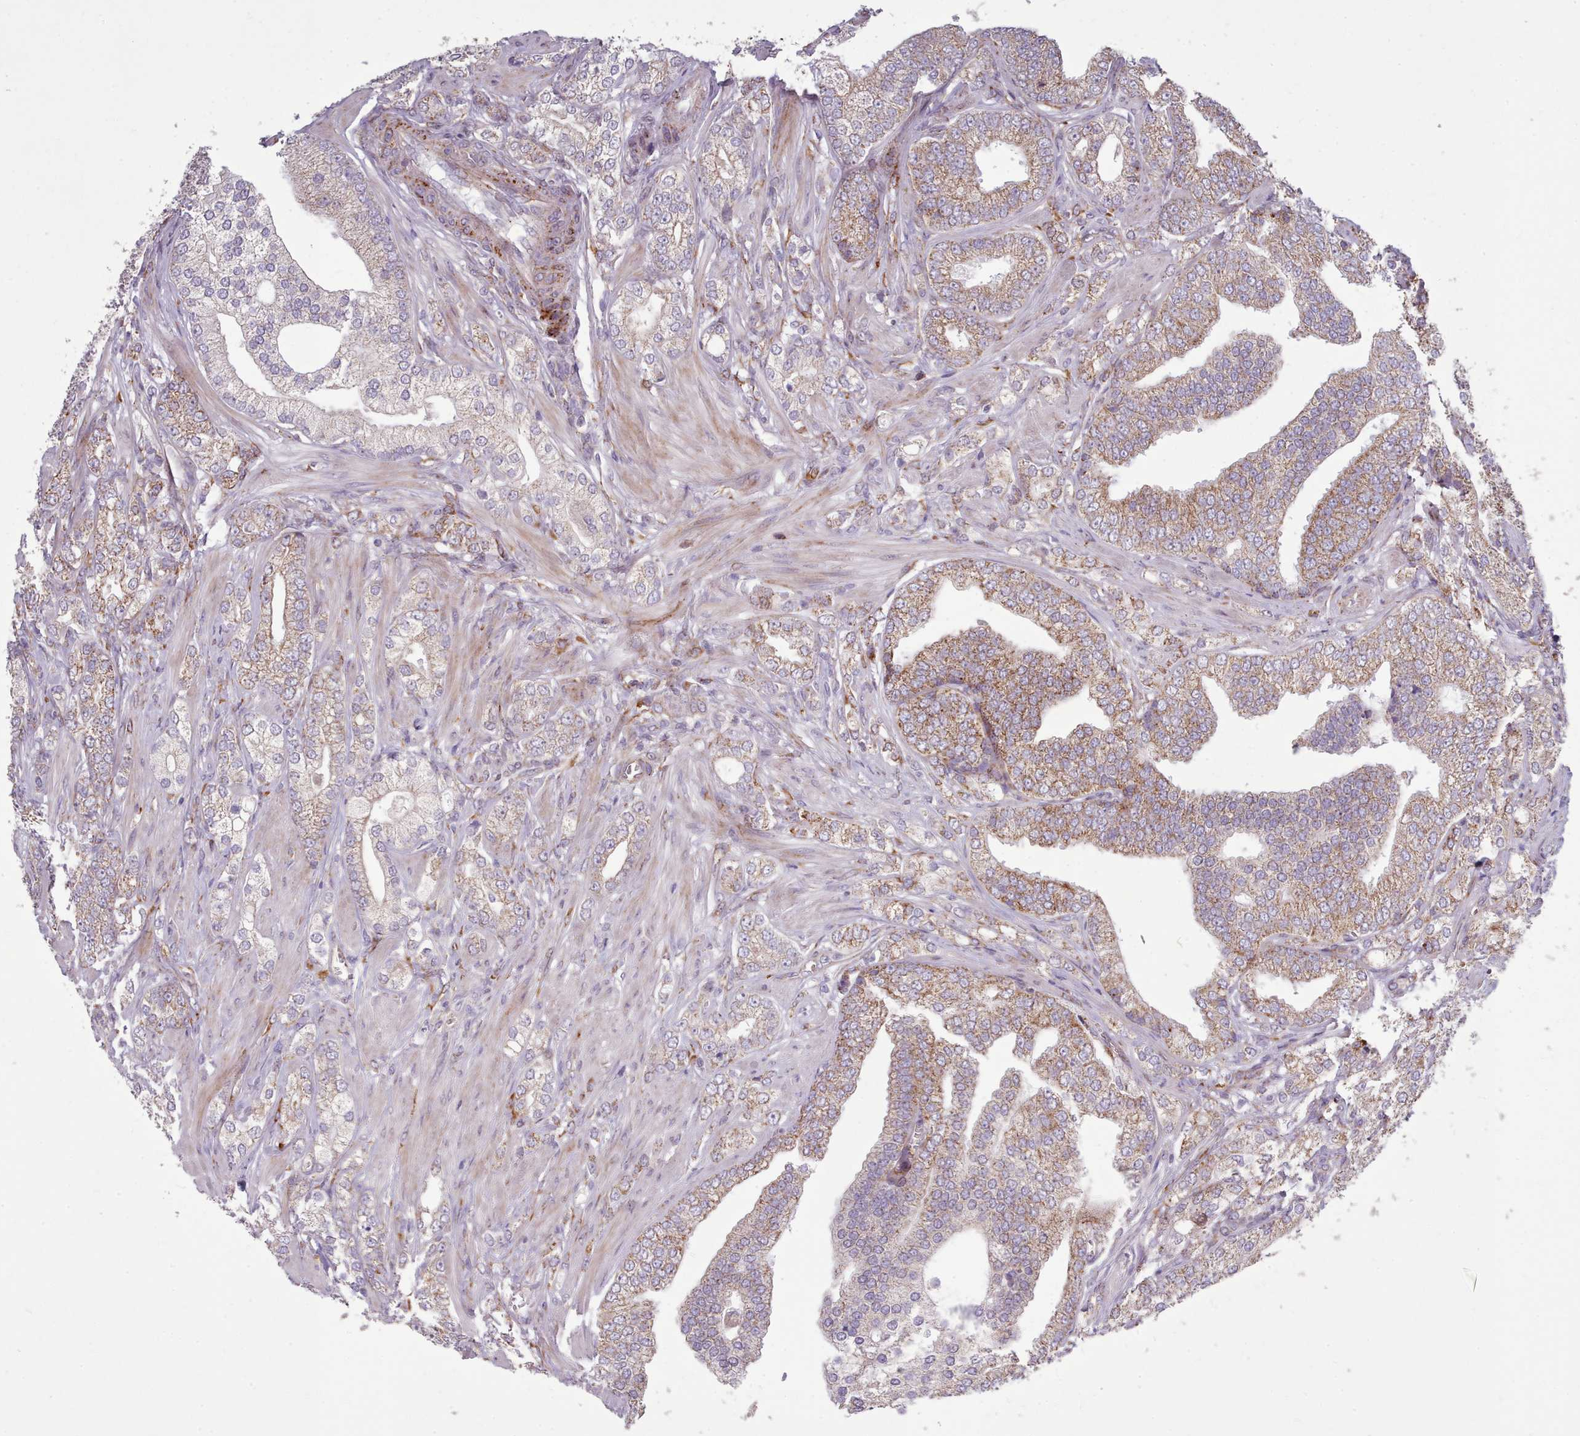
{"staining": {"intensity": "moderate", "quantity": "<25%", "location": "cytoplasmic/membranous"}, "tissue": "prostate cancer", "cell_type": "Tumor cells", "image_type": "cancer", "snomed": [{"axis": "morphology", "description": "Adenocarcinoma, High grade"}, {"axis": "topography", "description": "Prostate"}], "caption": "Immunohistochemical staining of human prostate cancer shows low levels of moderate cytoplasmic/membranous positivity in approximately <25% of tumor cells. The staining was performed using DAB to visualize the protein expression in brown, while the nuclei were stained in blue with hematoxylin (Magnification: 20x).", "gene": "FKBP10", "patient": {"sex": "male", "age": 50}}